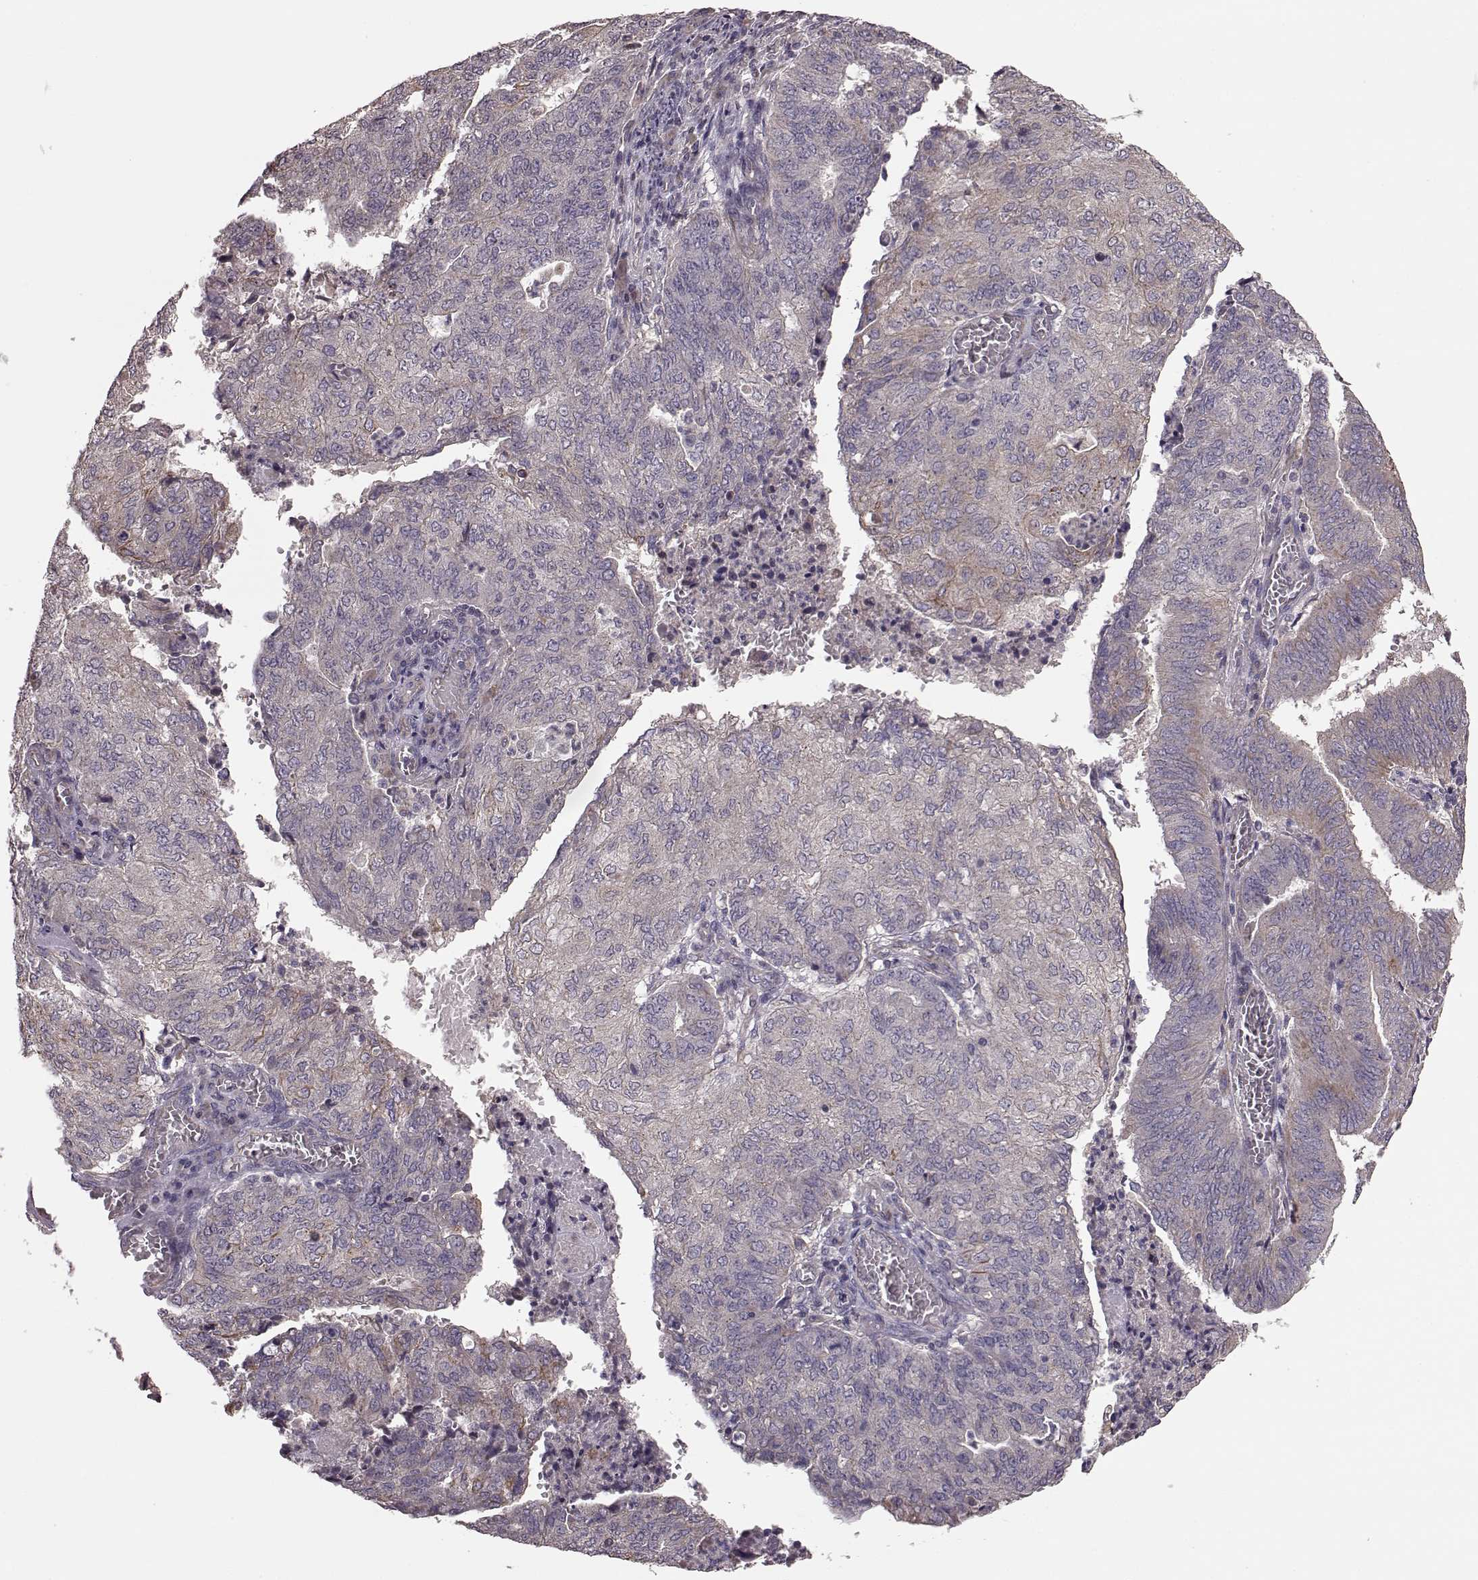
{"staining": {"intensity": "negative", "quantity": "none", "location": "none"}, "tissue": "endometrial cancer", "cell_type": "Tumor cells", "image_type": "cancer", "snomed": [{"axis": "morphology", "description": "Adenocarcinoma, NOS"}, {"axis": "topography", "description": "Endometrium"}], "caption": "The immunohistochemistry micrograph has no significant positivity in tumor cells of adenocarcinoma (endometrial) tissue. (DAB (3,3'-diaminobenzidine) immunohistochemistry (IHC) with hematoxylin counter stain).", "gene": "NTF3", "patient": {"sex": "female", "age": 82}}